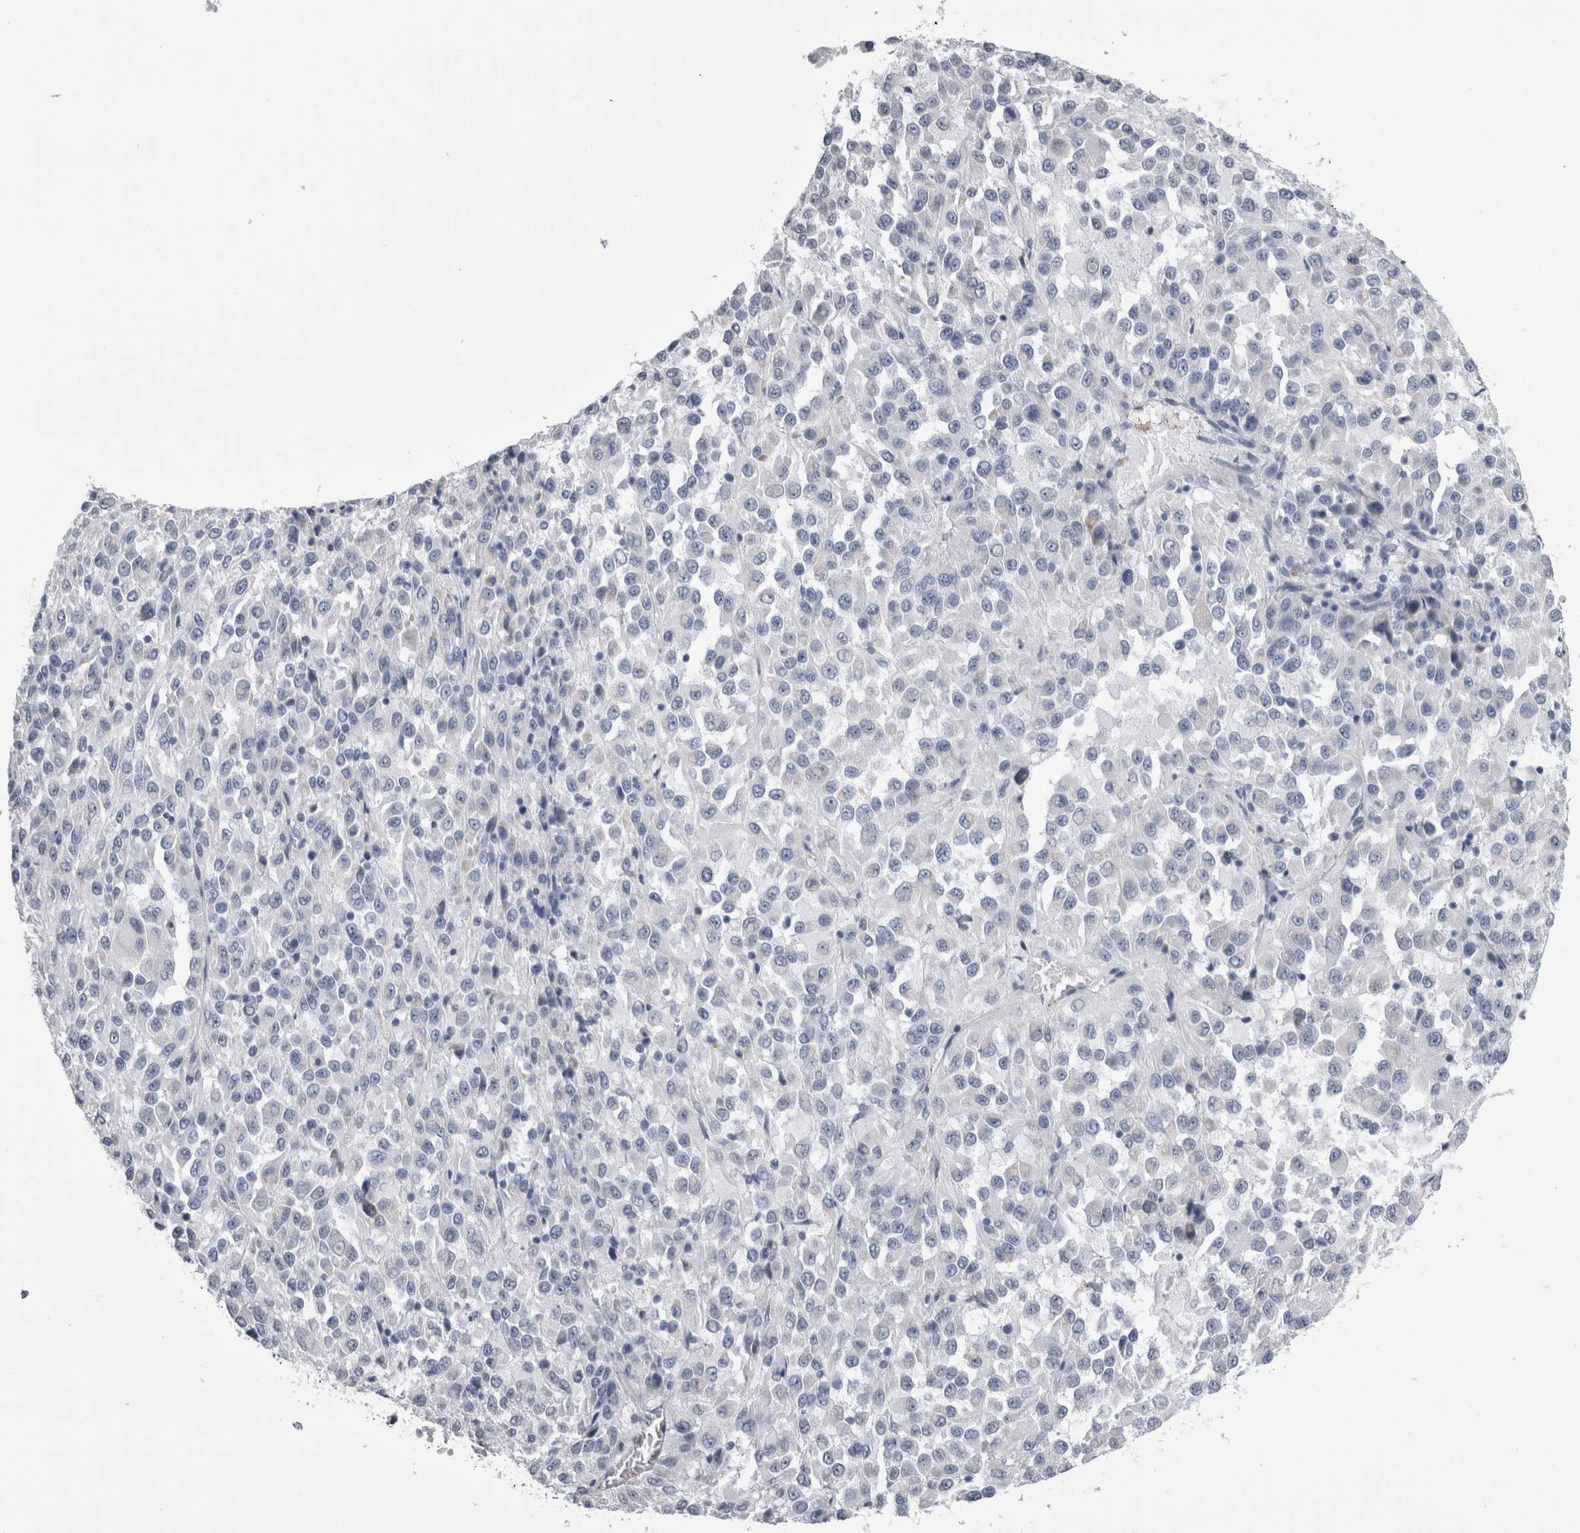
{"staining": {"intensity": "negative", "quantity": "none", "location": "none"}, "tissue": "melanoma", "cell_type": "Tumor cells", "image_type": "cancer", "snomed": [{"axis": "morphology", "description": "Malignant melanoma, Metastatic site"}, {"axis": "topography", "description": "Lung"}], "caption": "DAB (3,3'-diaminobenzidine) immunohistochemical staining of human melanoma shows no significant expression in tumor cells.", "gene": "ALDH8A1", "patient": {"sex": "male", "age": 64}}